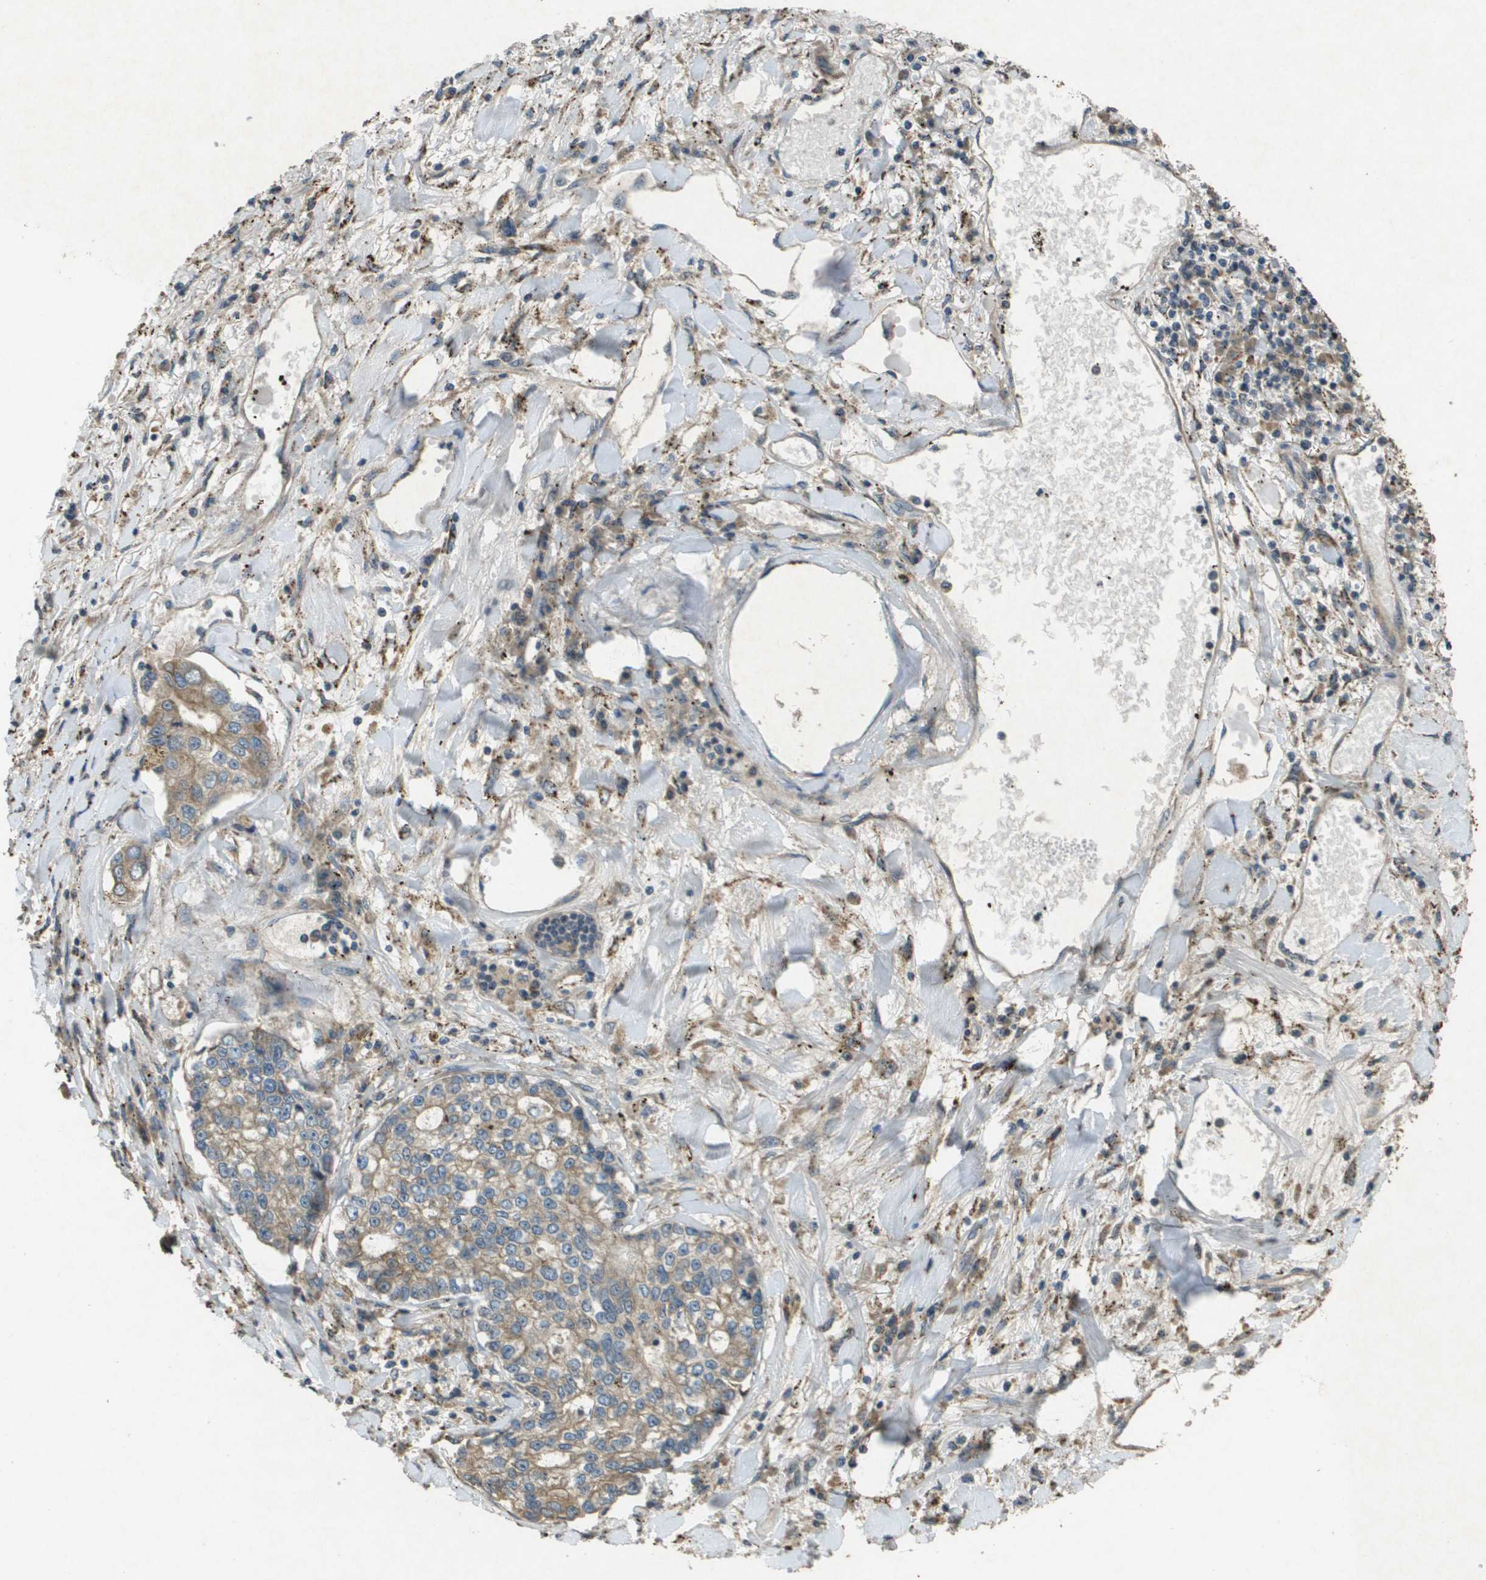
{"staining": {"intensity": "weak", "quantity": ">75%", "location": "cytoplasmic/membranous"}, "tissue": "lung cancer", "cell_type": "Tumor cells", "image_type": "cancer", "snomed": [{"axis": "morphology", "description": "Adenocarcinoma, NOS"}, {"axis": "topography", "description": "Lung"}], "caption": "Tumor cells exhibit weak cytoplasmic/membranous positivity in about >75% of cells in lung adenocarcinoma. Immunohistochemistry stains the protein in brown and the nuclei are stained blue.", "gene": "CDKN2C", "patient": {"sex": "male", "age": 49}}